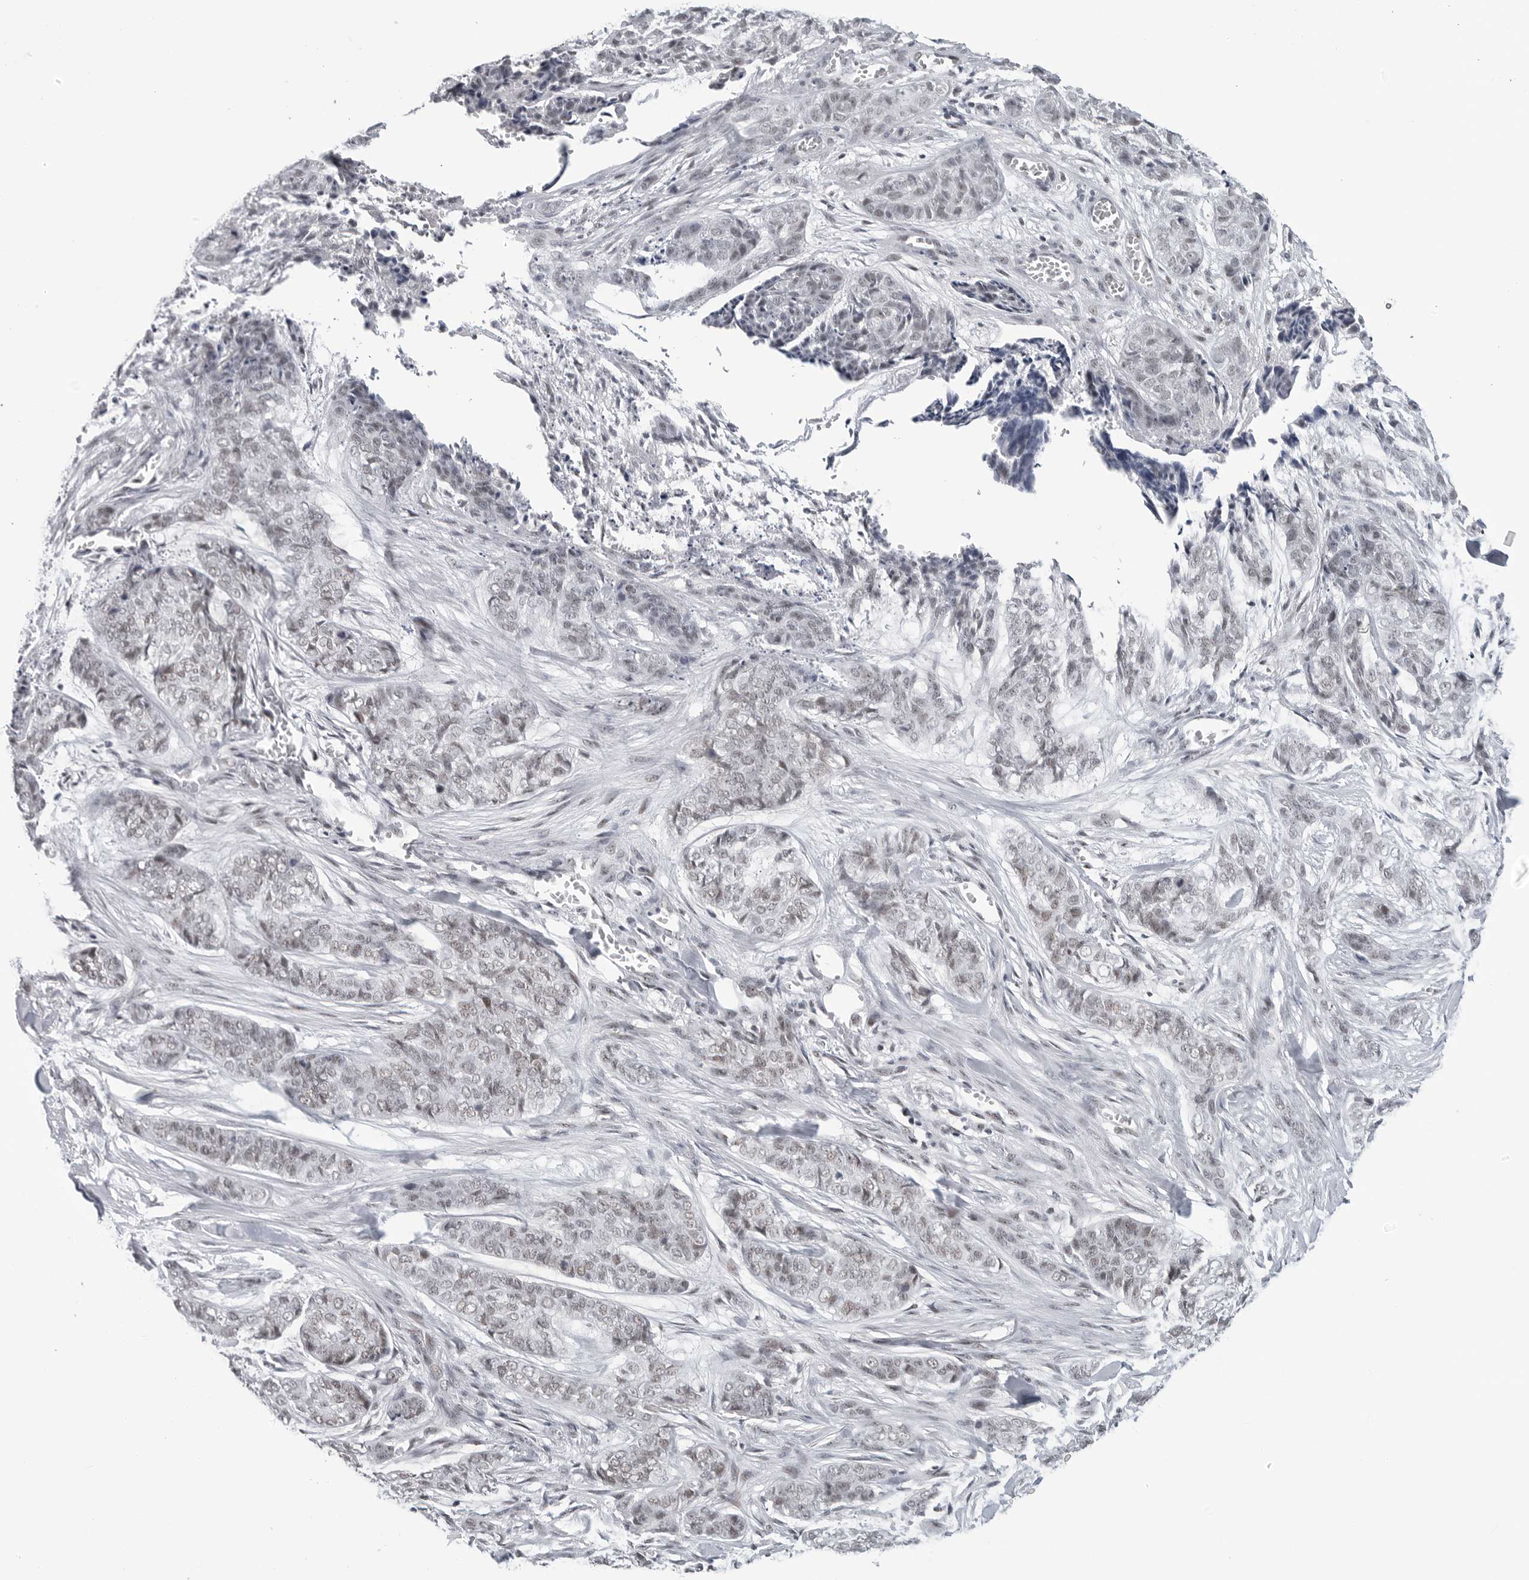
{"staining": {"intensity": "weak", "quantity": "<25%", "location": "nuclear"}, "tissue": "skin cancer", "cell_type": "Tumor cells", "image_type": "cancer", "snomed": [{"axis": "morphology", "description": "Basal cell carcinoma"}, {"axis": "topography", "description": "Skin"}], "caption": "IHC photomicrograph of neoplastic tissue: human skin cancer stained with DAB shows no significant protein expression in tumor cells. Nuclei are stained in blue.", "gene": "WRAP53", "patient": {"sex": "female", "age": 64}}